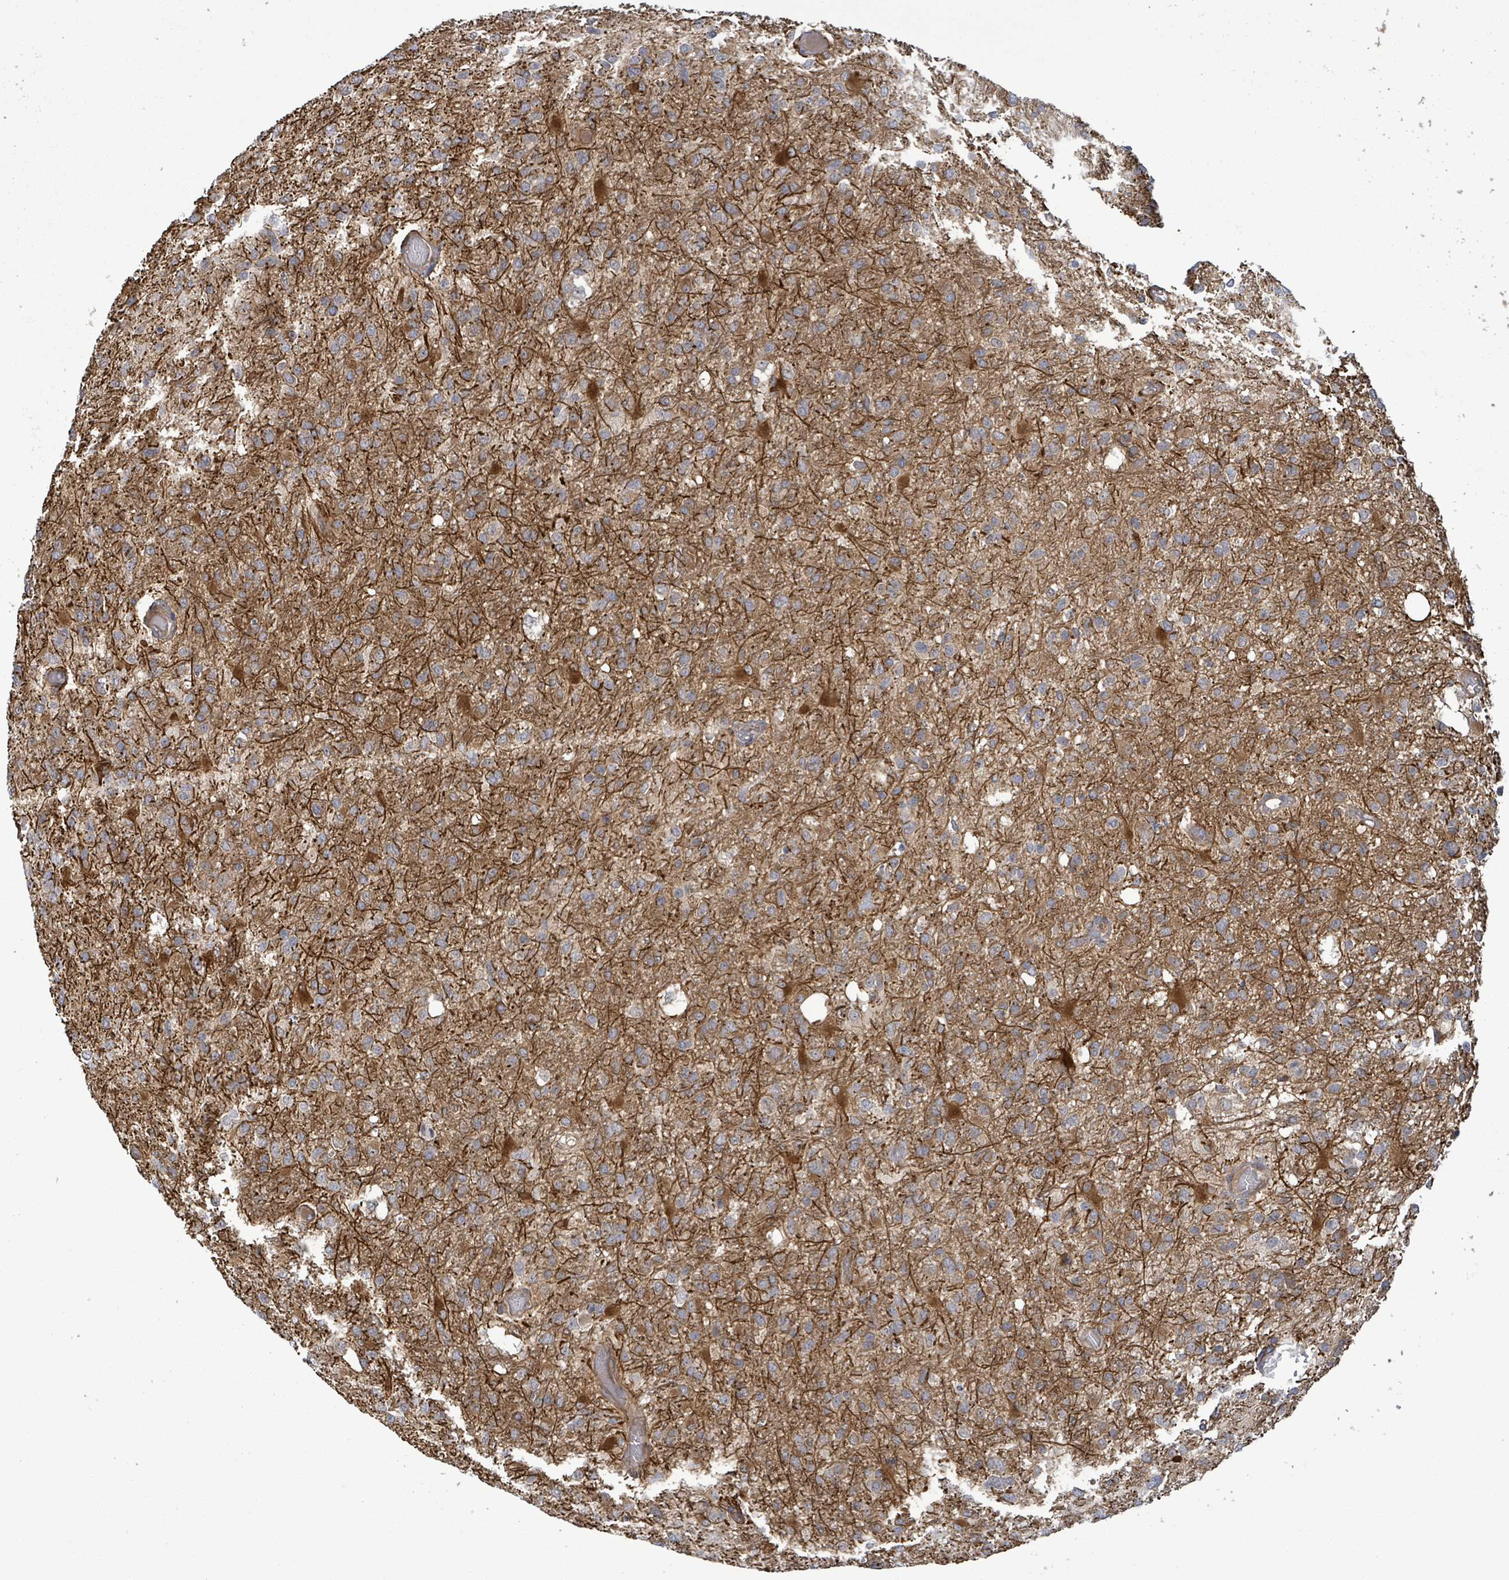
{"staining": {"intensity": "weak", "quantity": "<25%", "location": "cytoplasmic/membranous"}, "tissue": "glioma", "cell_type": "Tumor cells", "image_type": "cancer", "snomed": [{"axis": "morphology", "description": "Glioma, malignant, High grade"}, {"axis": "topography", "description": "Brain"}], "caption": "Immunohistochemical staining of malignant glioma (high-grade) exhibits no significant expression in tumor cells.", "gene": "MAP3K6", "patient": {"sex": "female", "age": 74}}